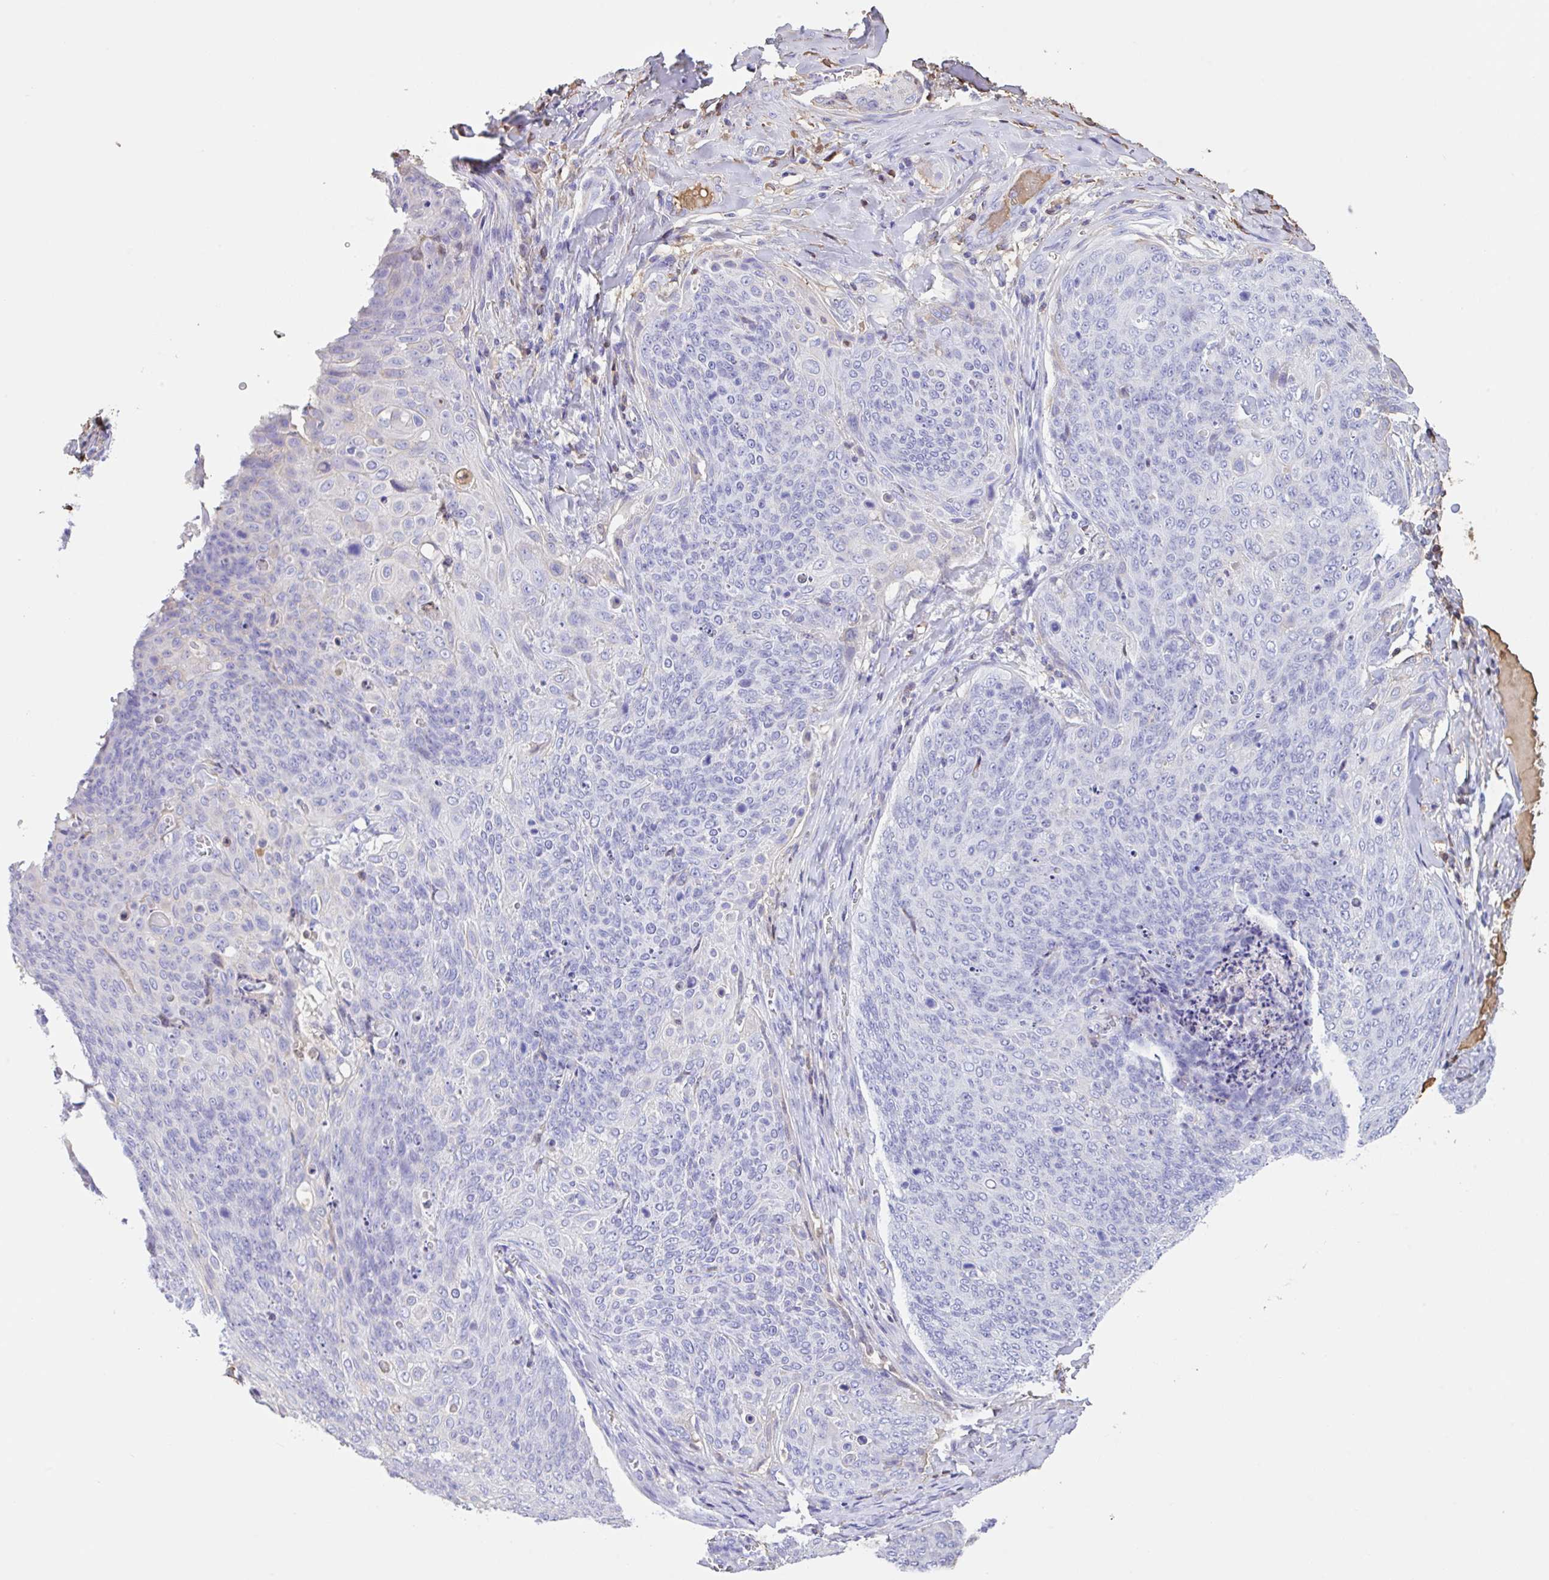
{"staining": {"intensity": "negative", "quantity": "none", "location": "none"}, "tissue": "skin cancer", "cell_type": "Tumor cells", "image_type": "cancer", "snomed": [{"axis": "morphology", "description": "Squamous cell carcinoma, NOS"}, {"axis": "topography", "description": "Skin"}, {"axis": "topography", "description": "Vulva"}], "caption": "This is an immunohistochemistry image of human skin cancer (squamous cell carcinoma). There is no staining in tumor cells.", "gene": "HOXC12", "patient": {"sex": "female", "age": 85}}